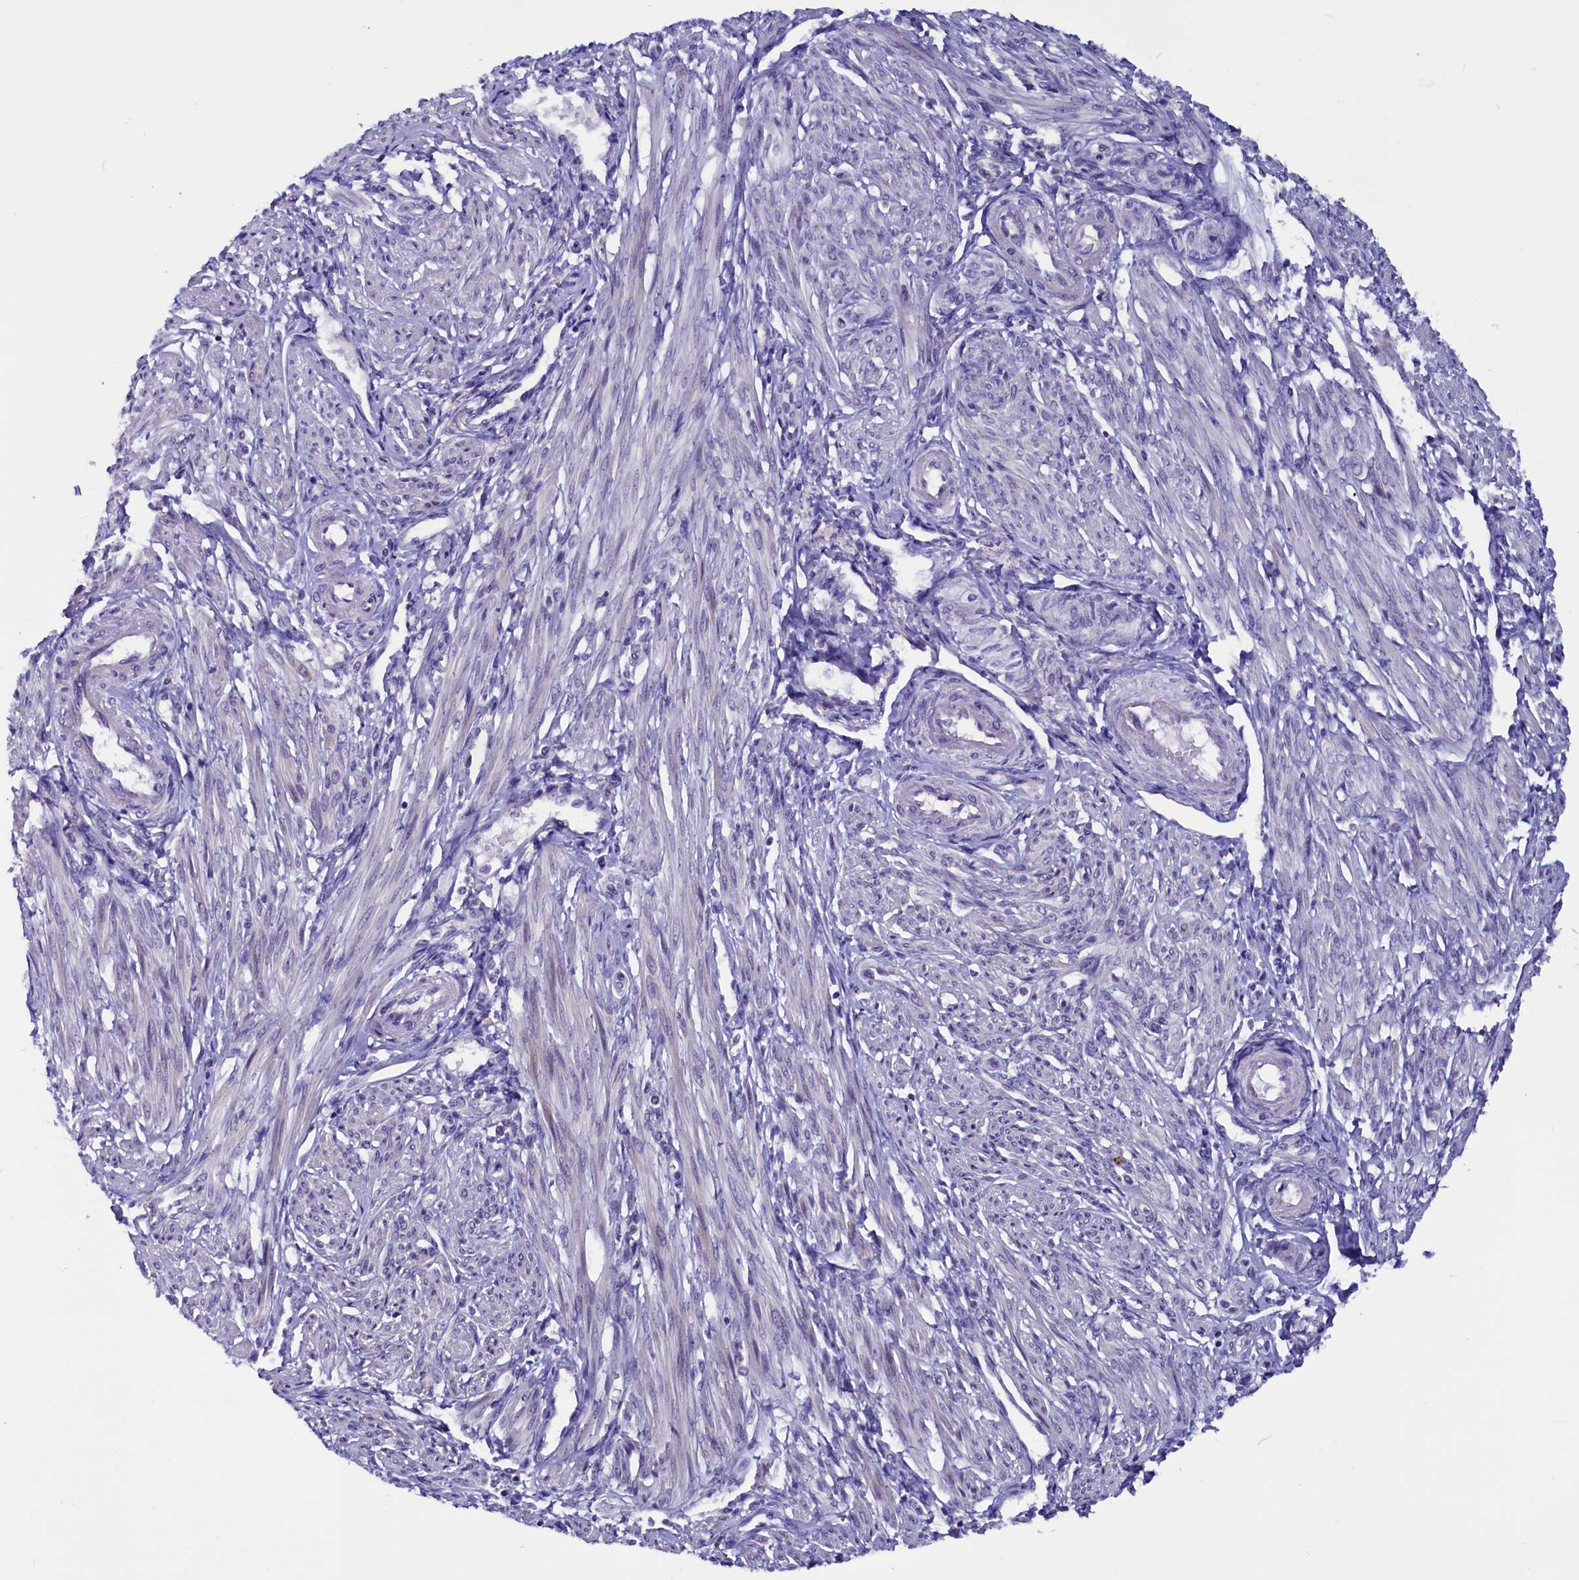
{"staining": {"intensity": "negative", "quantity": "none", "location": "none"}, "tissue": "smooth muscle", "cell_type": "Smooth muscle cells", "image_type": "normal", "snomed": [{"axis": "morphology", "description": "Normal tissue, NOS"}, {"axis": "topography", "description": "Smooth muscle"}], "caption": "DAB (3,3'-diaminobenzidine) immunohistochemical staining of unremarkable human smooth muscle shows no significant staining in smooth muscle cells. (DAB IHC visualized using brightfield microscopy, high magnification).", "gene": "CCBE1", "patient": {"sex": "female", "age": 39}}